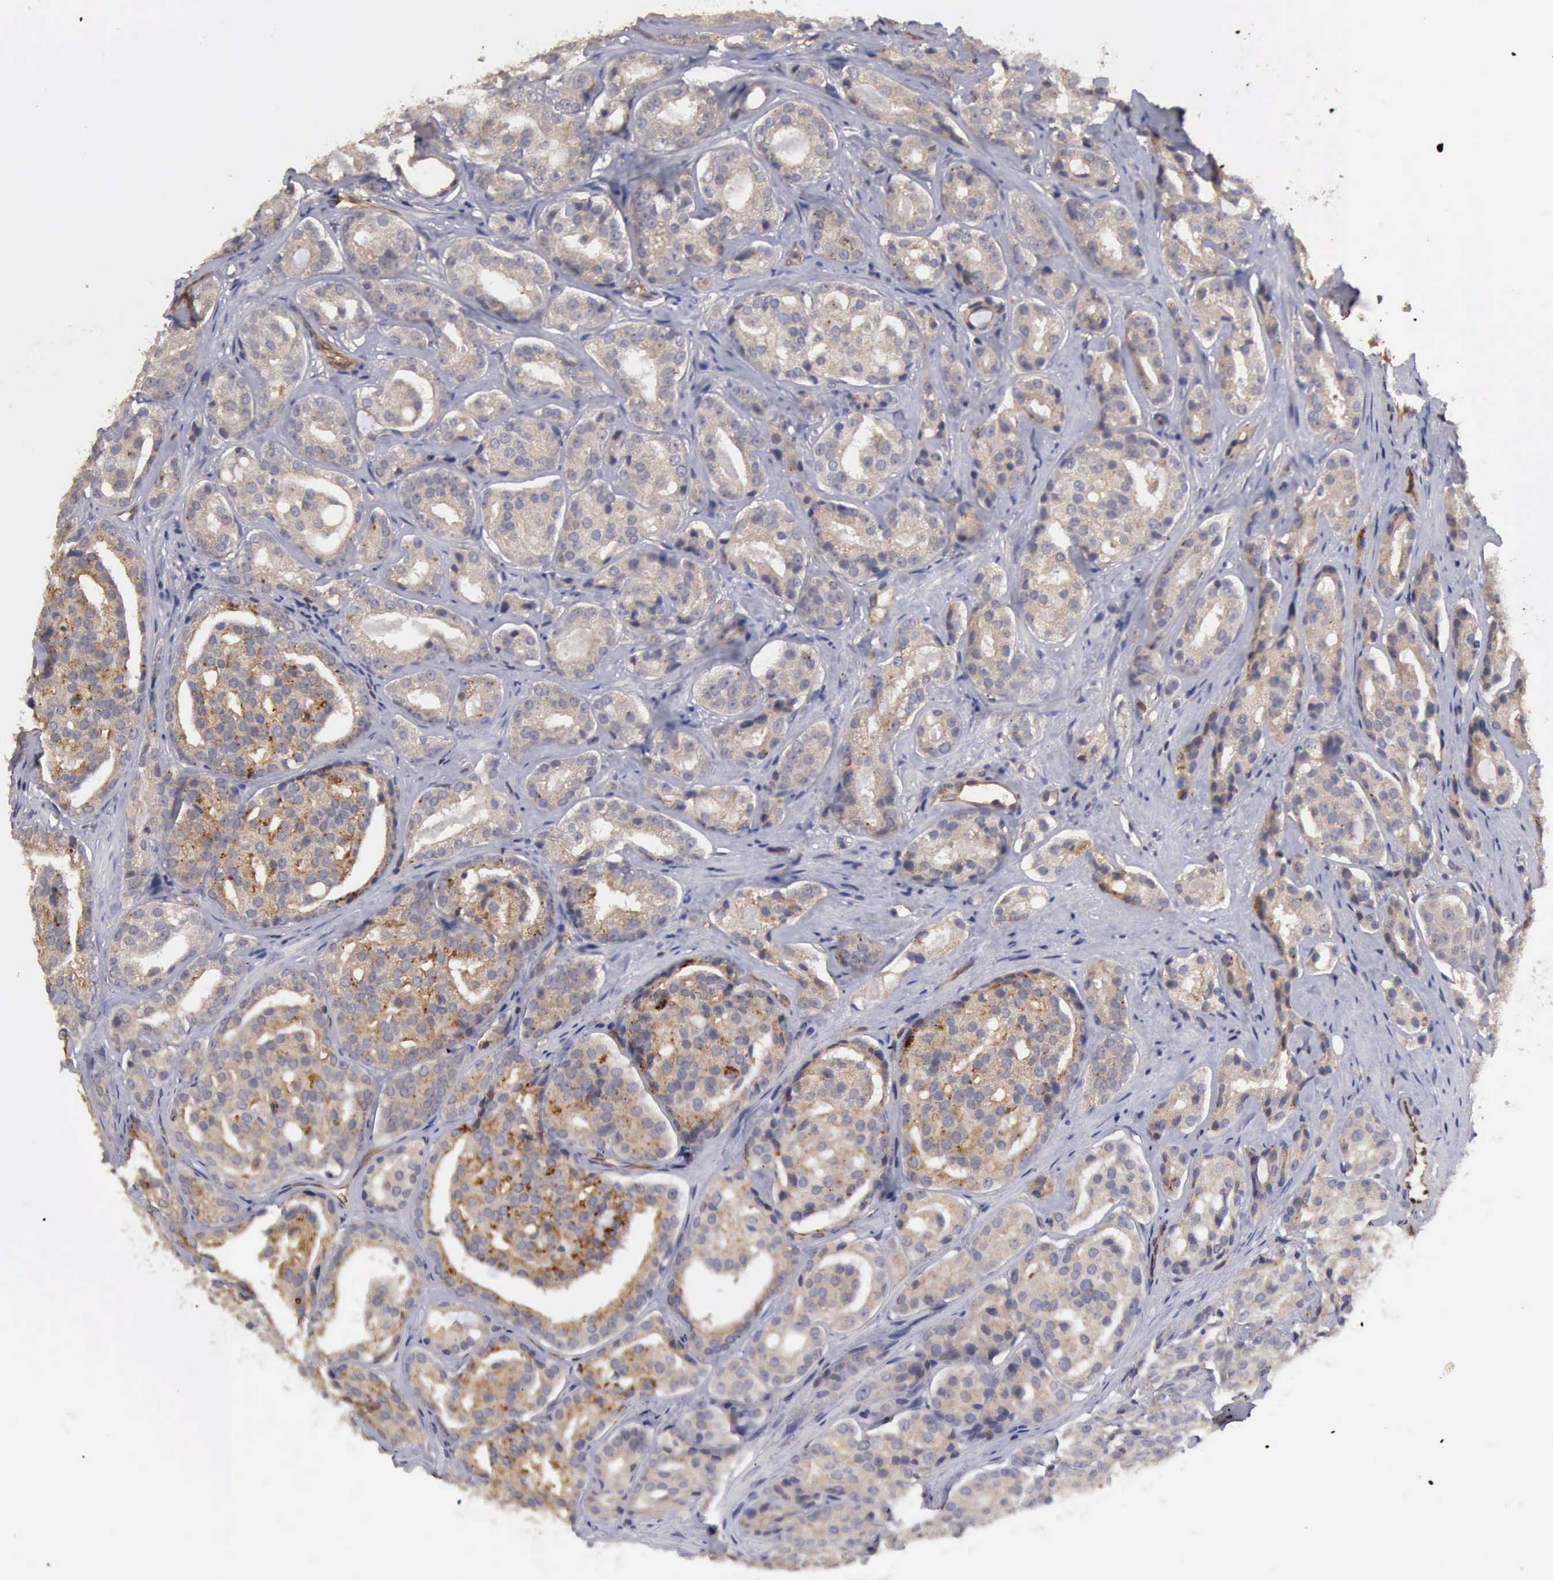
{"staining": {"intensity": "negative", "quantity": "none", "location": "none"}, "tissue": "prostate cancer", "cell_type": "Tumor cells", "image_type": "cancer", "snomed": [{"axis": "morphology", "description": "Adenocarcinoma, High grade"}, {"axis": "topography", "description": "Prostate"}], "caption": "Prostate cancer was stained to show a protein in brown. There is no significant positivity in tumor cells. (DAB immunohistochemistry visualized using brightfield microscopy, high magnification).", "gene": "BMX", "patient": {"sex": "male", "age": 64}}